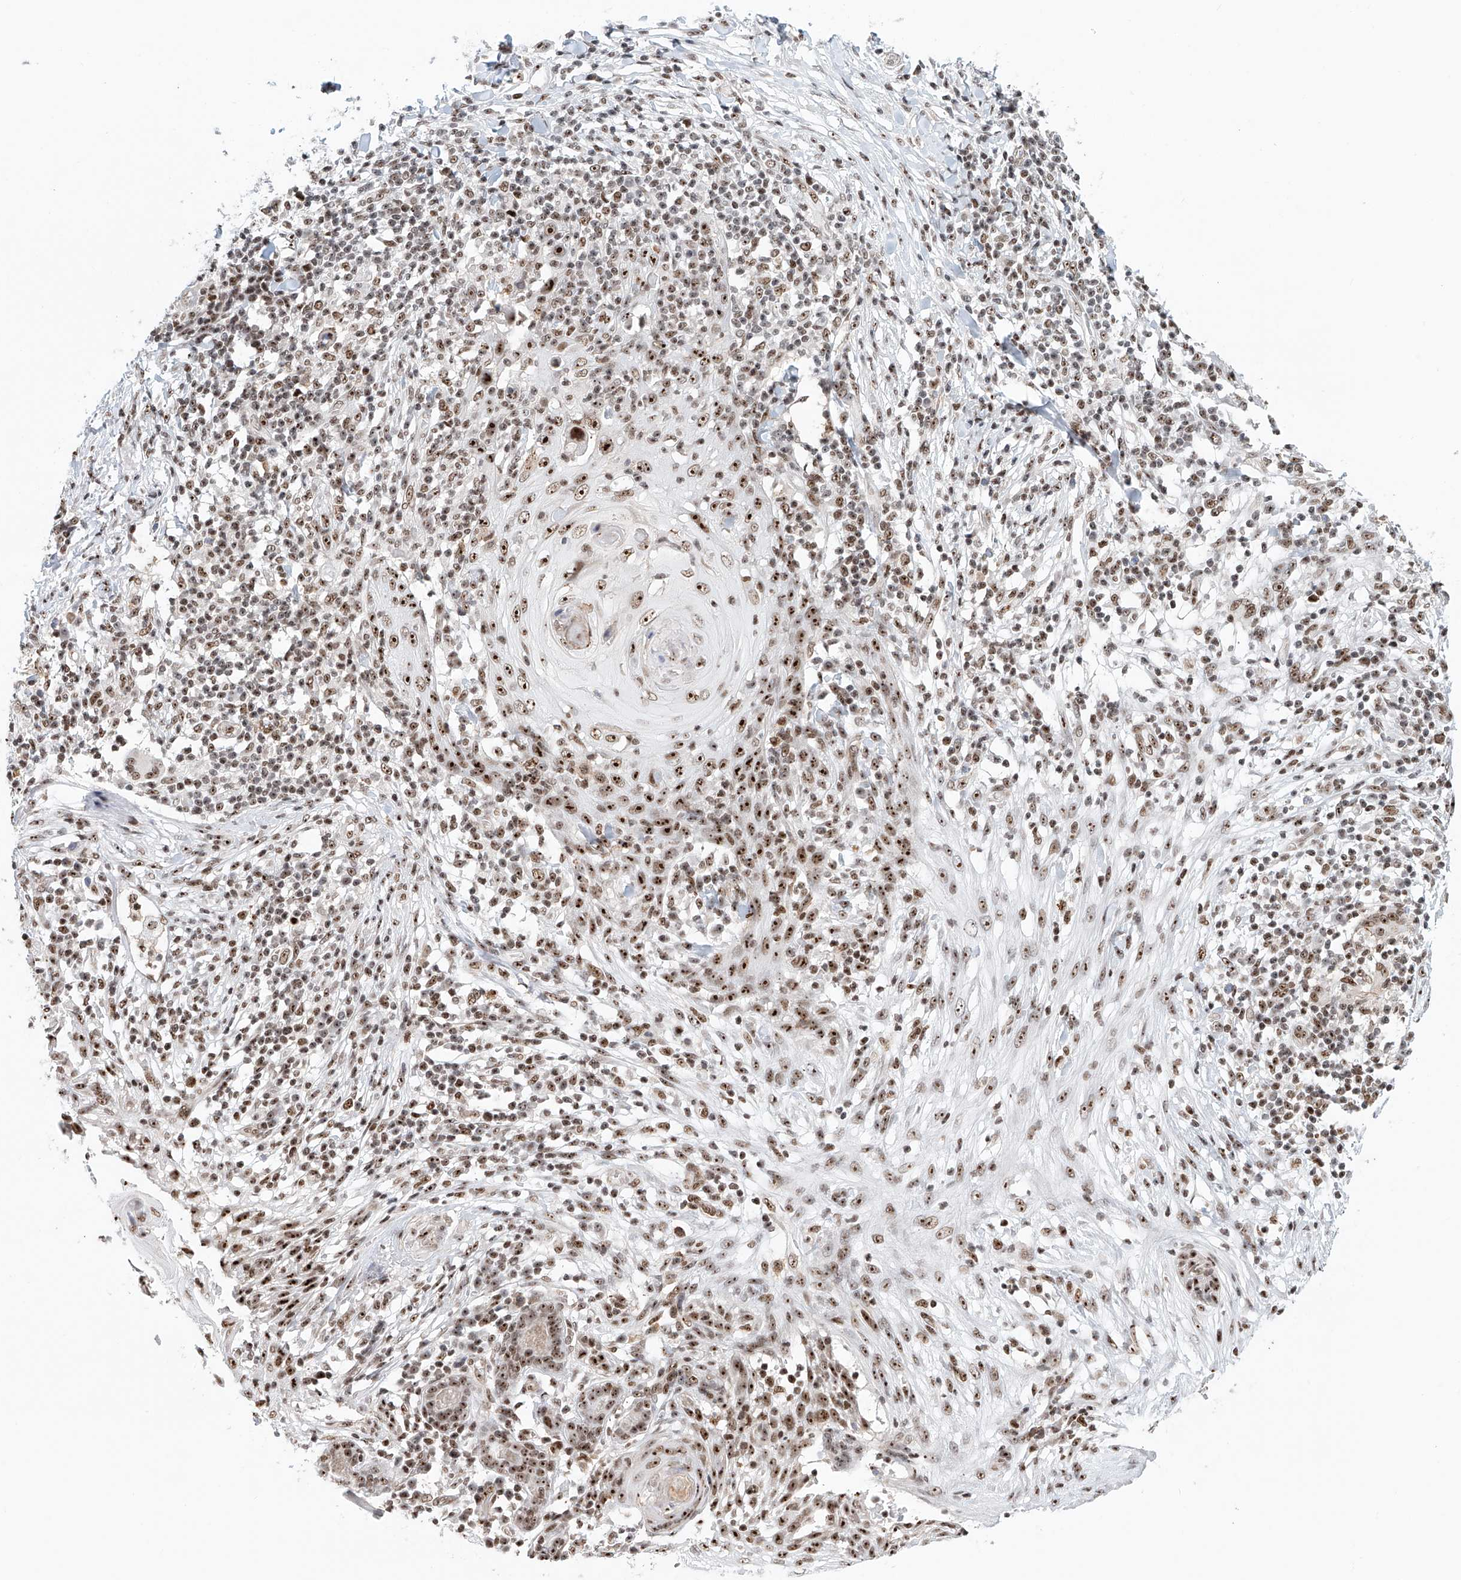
{"staining": {"intensity": "strong", "quantity": ">75%", "location": "nuclear"}, "tissue": "skin cancer", "cell_type": "Tumor cells", "image_type": "cancer", "snomed": [{"axis": "morphology", "description": "Squamous cell carcinoma, NOS"}, {"axis": "topography", "description": "Skin"}], "caption": "There is high levels of strong nuclear positivity in tumor cells of skin squamous cell carcinoma, as demonstrated by immunohistochemical staining (brown color).", "gene": "PRUNE2", "patient": {"sex": "female", "age": 88}}